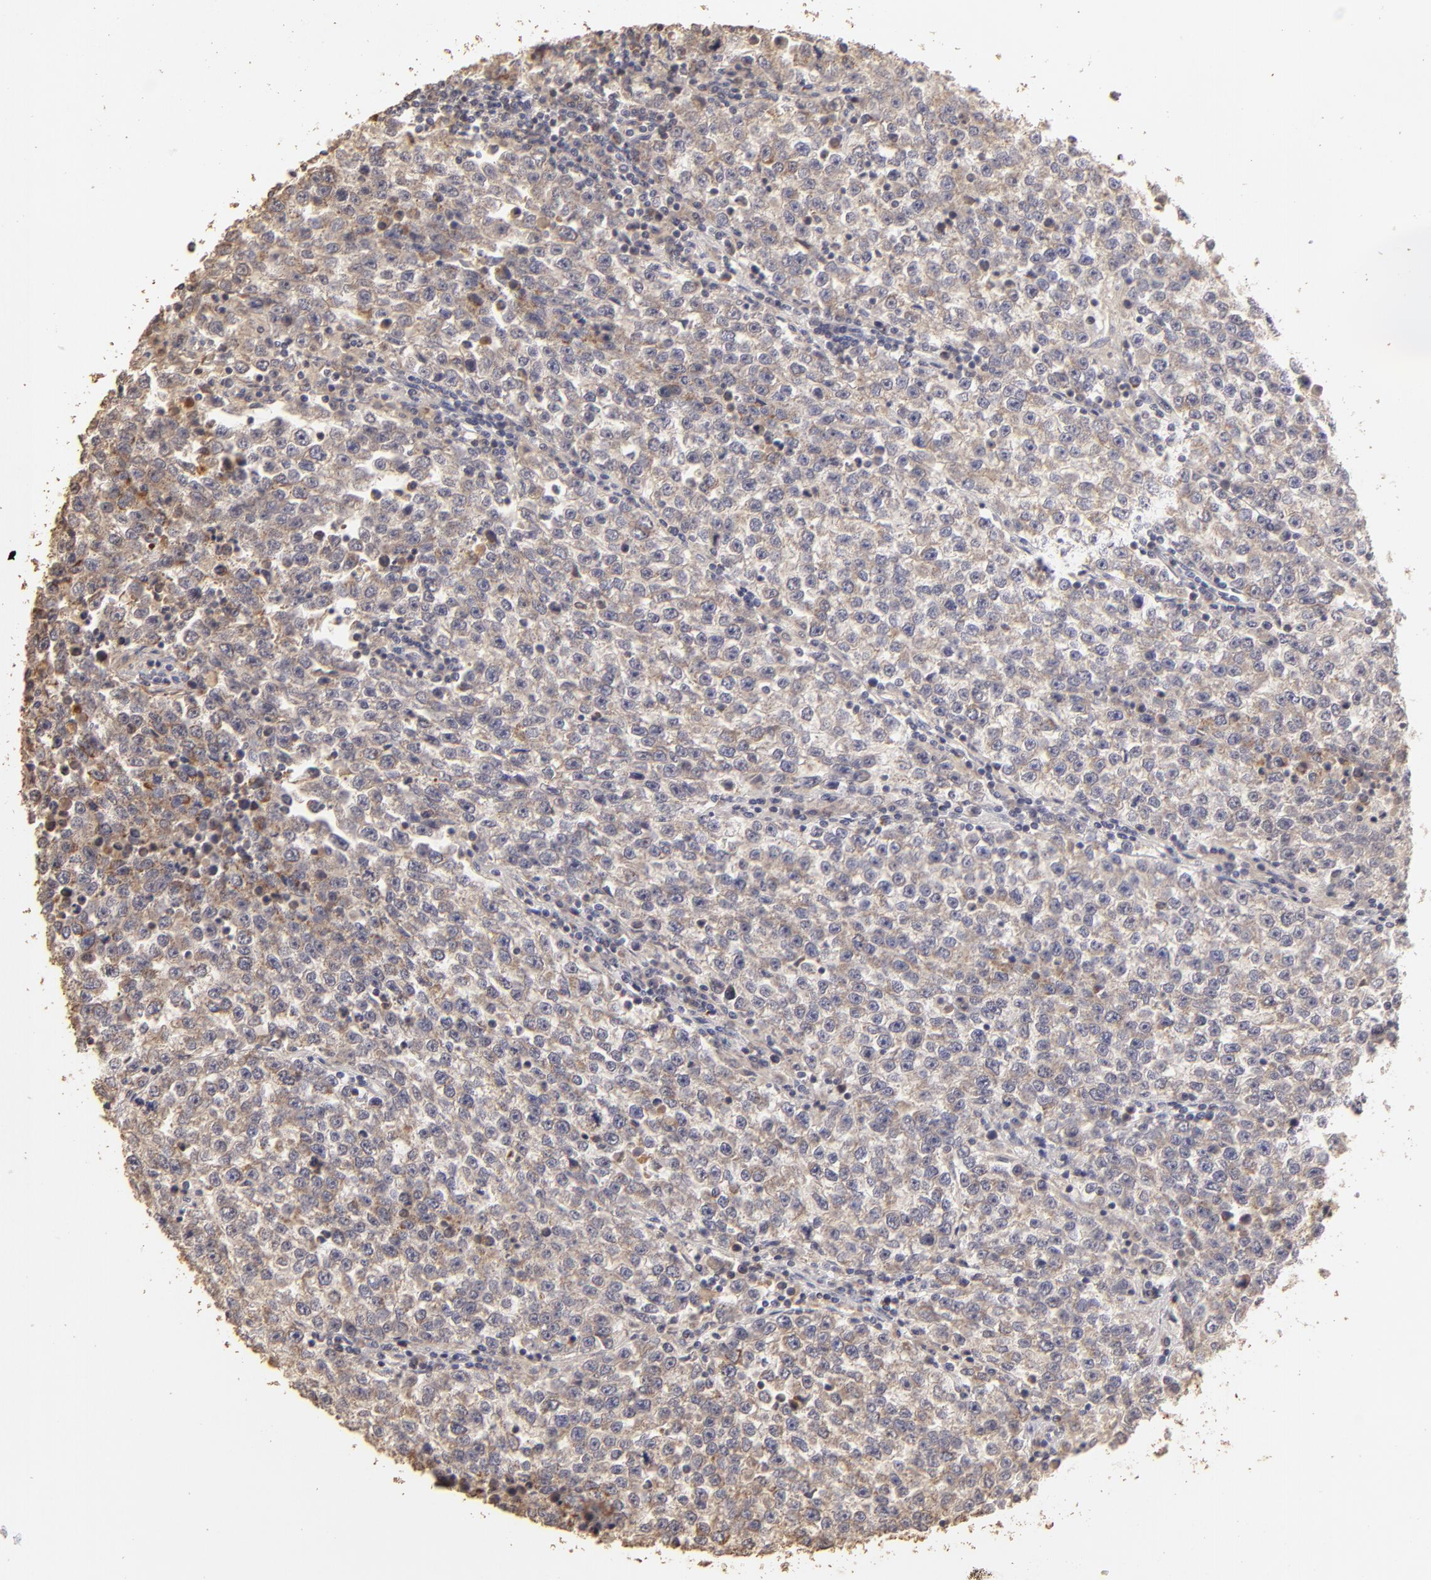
{"staining": {"intensity": "weak", "quantity": ">75%", "location": "cytoplasmic/membranous"}, "tissue": "testis cancer", "cell_type": "Tumor cells", "image_type": "cancer", "snomed": [{"axis": "morphology", "description": "Seminoma, NOS"}, {"axis": "topography", "description": "Testis"}], "caption": "Protein staining displays weak cytoplasmic/membranous staining in about >75% of tumor cells in testis cancer.", "gene": "CFB", "patient": {"sex": "male", "age": 36}}